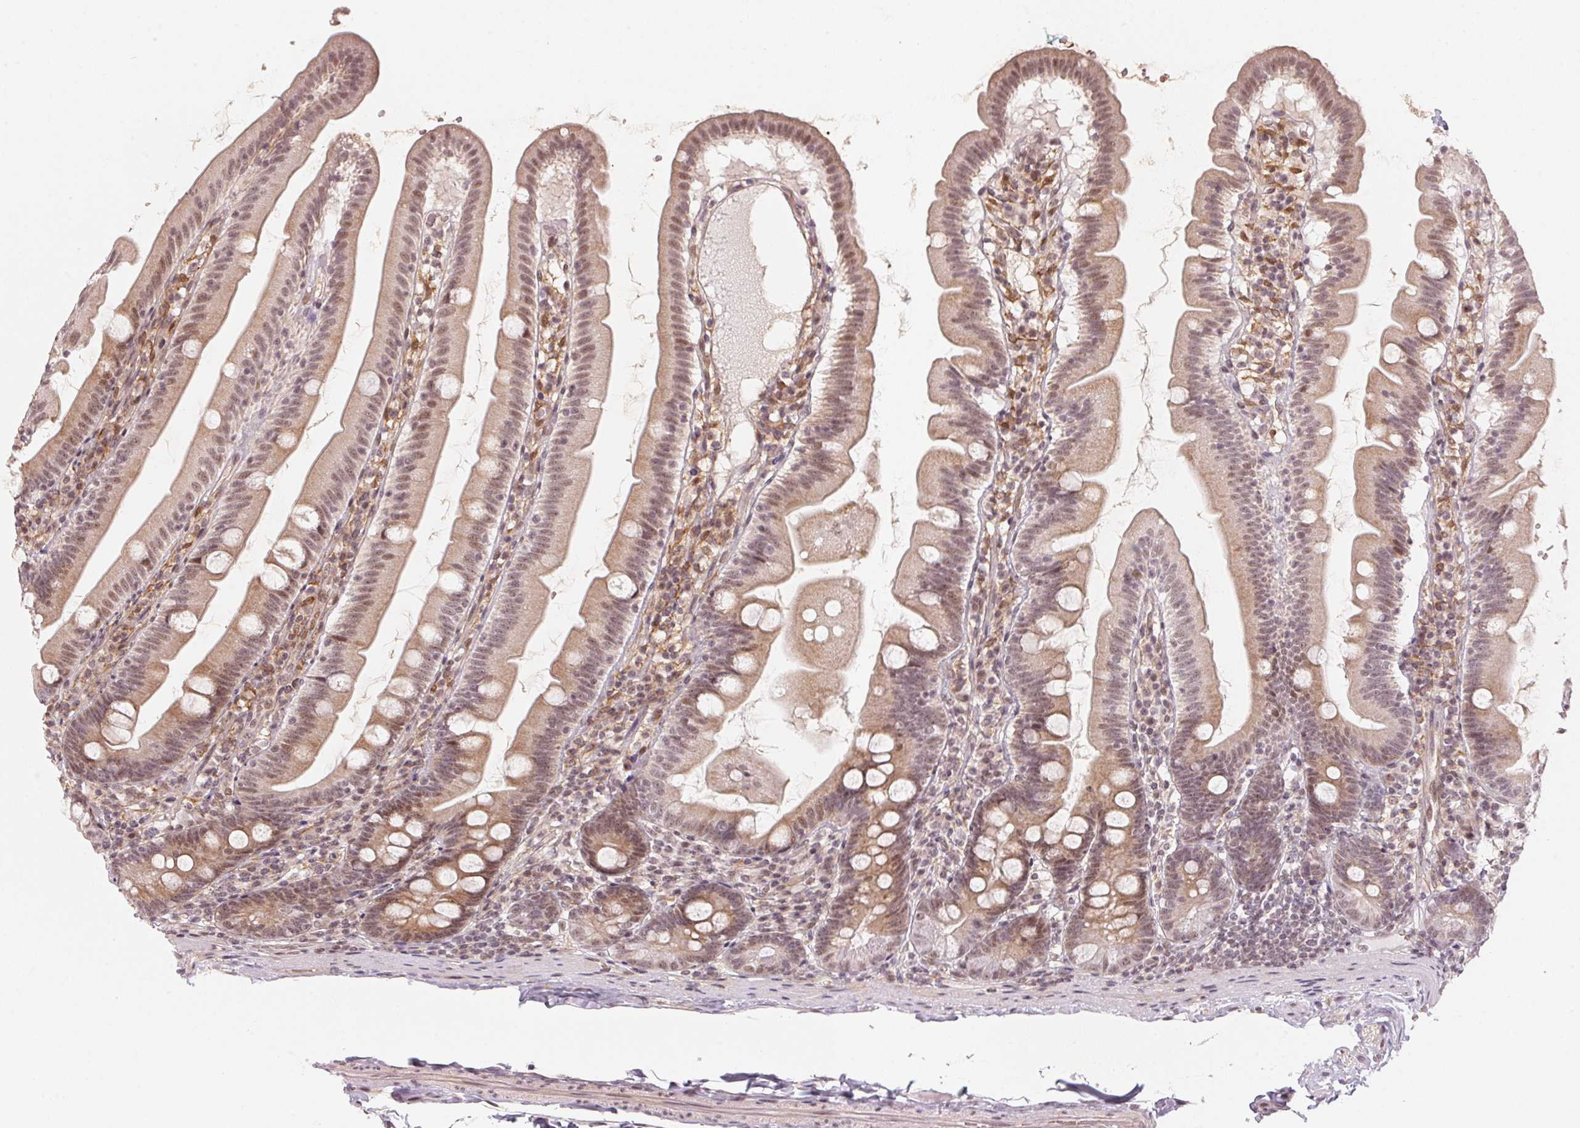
{"staining": {"intensity": "moderate", "quantity": ">75%", "location": "cytoplasmic/membranous,nuclear"}, "tissue": "duodenum", "cell_type": "Glandular cells", "image_type": "normal", "snomed": [{"axis": "morphology", "description": "Normal tissue, NOS"}, {"axis": "topography", "description": "Duodenum"}], "caption": "Protein staining of normal duodenum exhibits moderate cytoplasmic/membranous,nuclear expression in about >75% of glandular cells.", "gene": "KAT6A", "patient": {"sex": "female", "age": 67}}